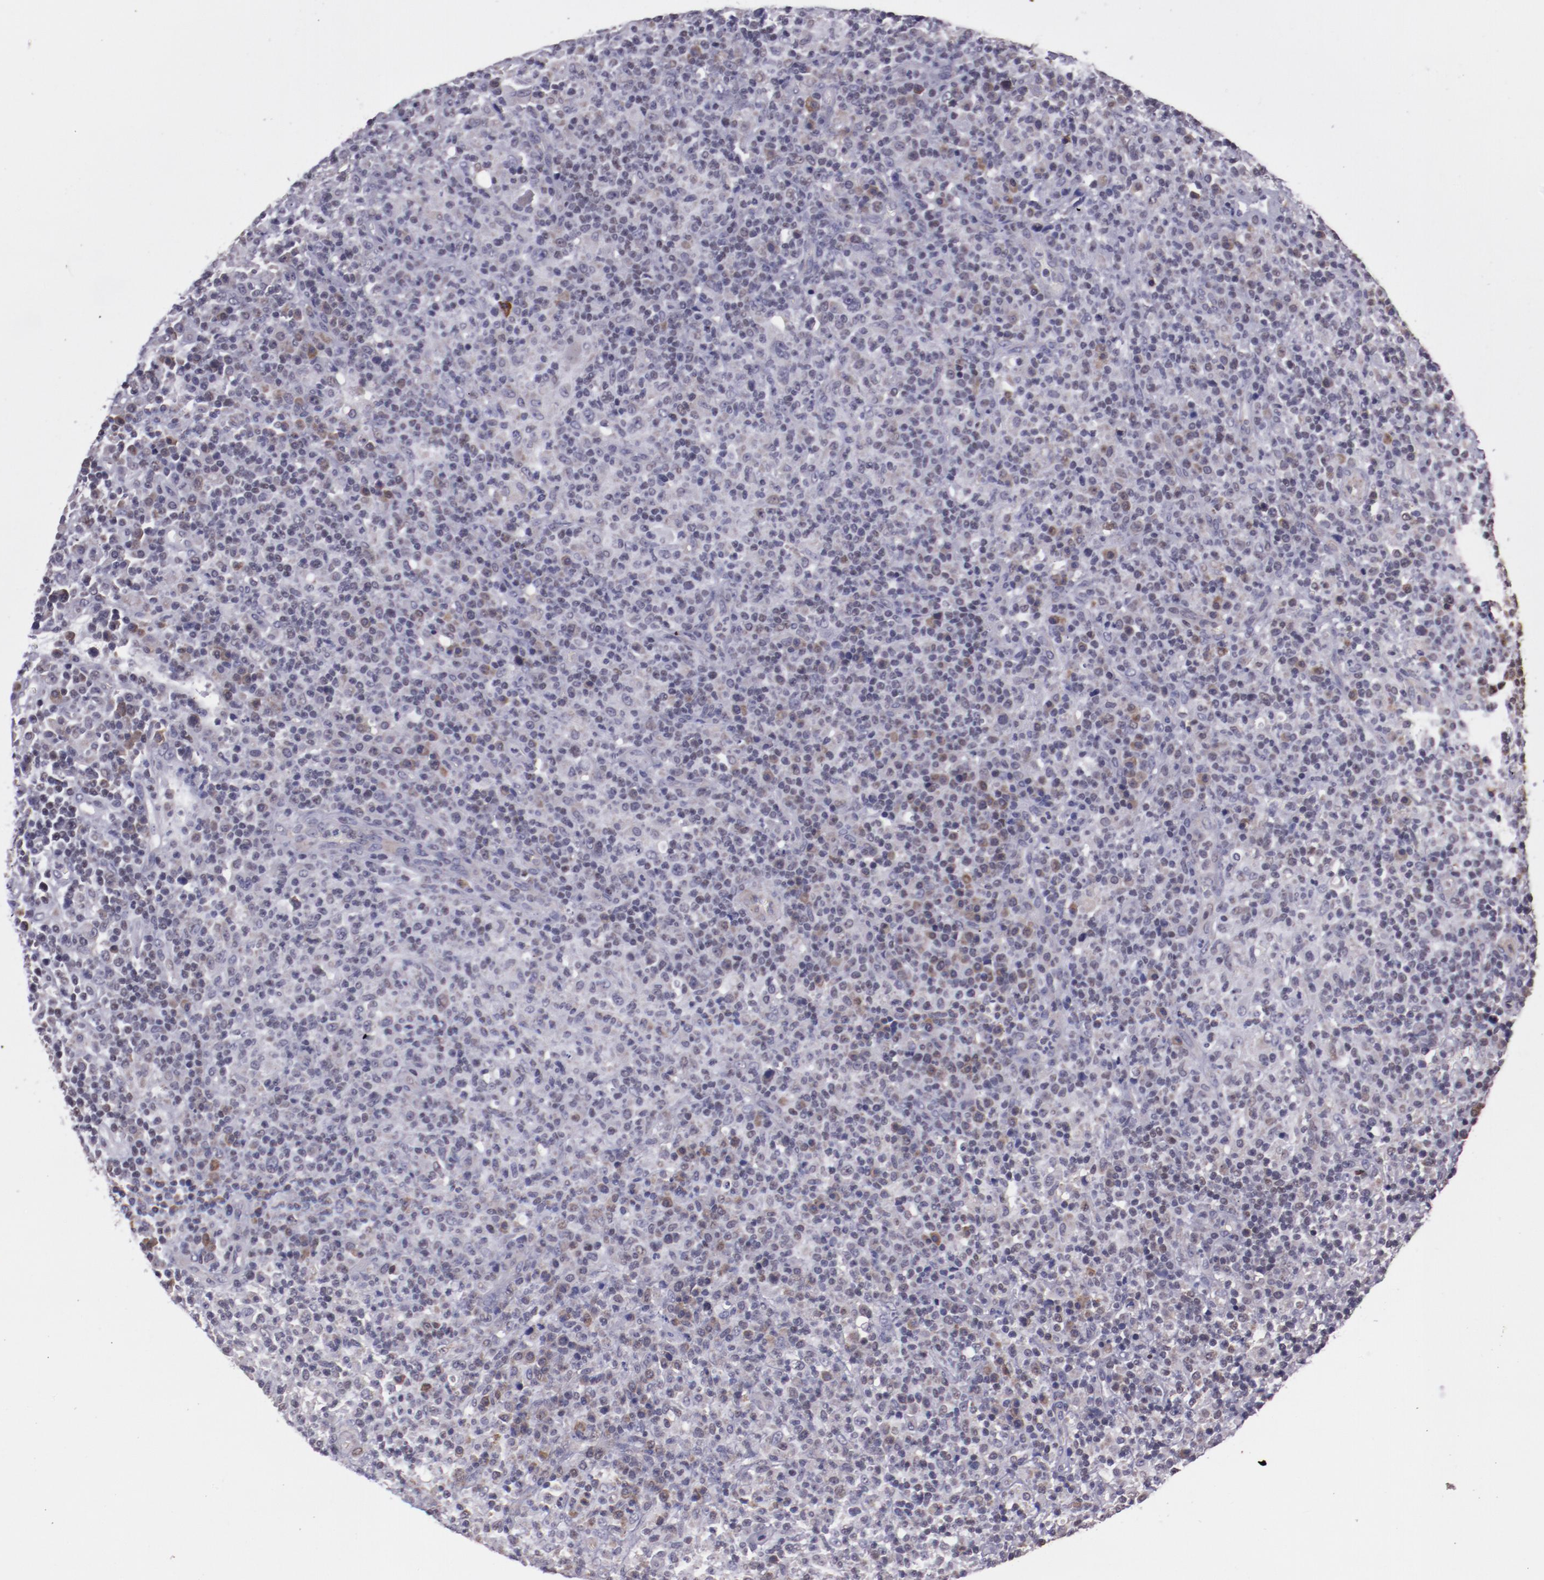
{"staining": {"intensity": "weak", "quantity": "<25%", "location": "cytoplasmic/membranous"}, "tissue": "lymphoma", "cell_type": "Tumor cells", "image_type": "cancer", "snomed": [{"axis": "morphology", "description": "Hodgkin's disease, NOS"}, {"axis": "topography", "description": "Lymph node"}], "caption": "Tumor cells show no significant protein positivity in lymphoma.", "gene": "ELF1", "patient": {"sex": "male", "age": 65}}